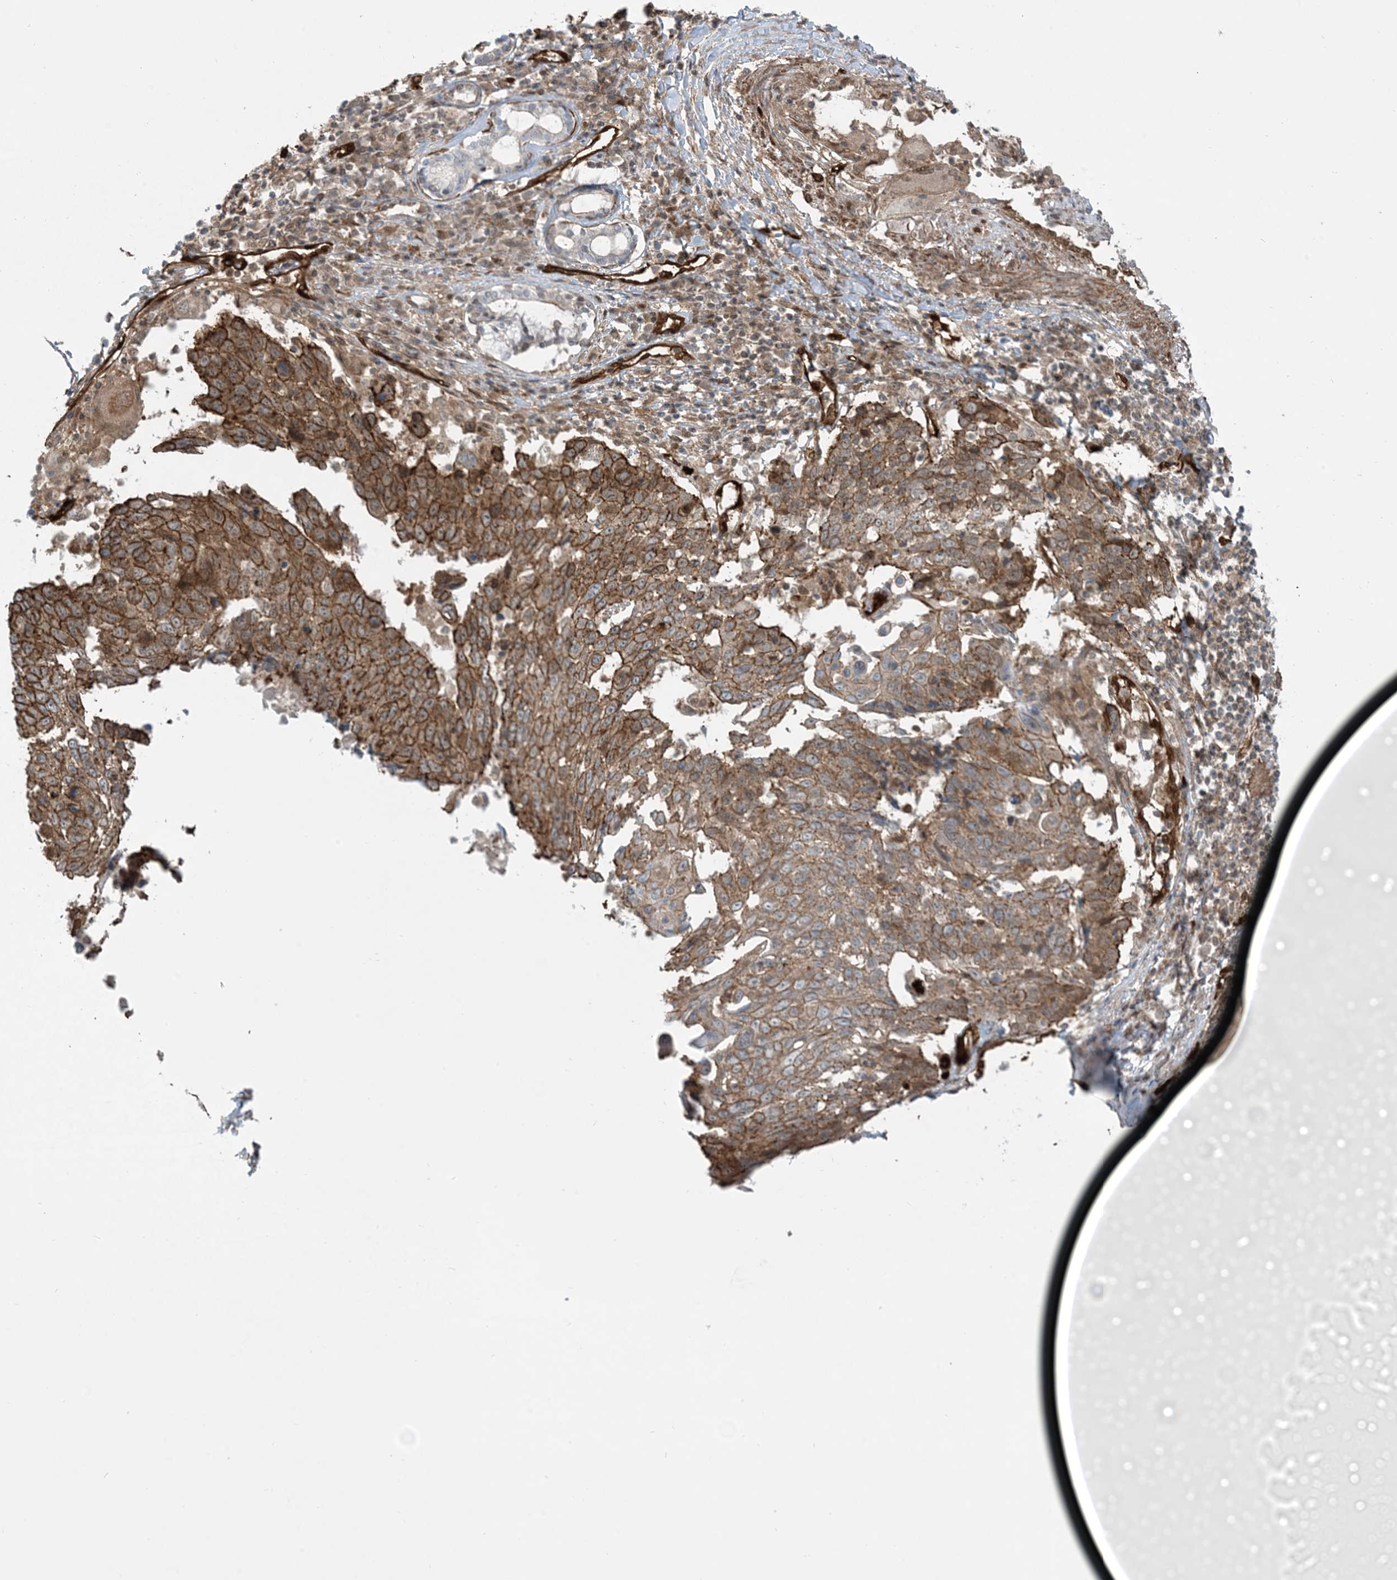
{"staining": {"intensity": "strong", "quantity": ">75%", "location": "cytoplasmic/membranous"}, "tissue": "lung cancer", "cell_type": "Tumor cells", "image_type": "cancer", "snomed": [{"axis": "morphology", "description": "Squamous cell carcinoma, NOS"}, {"axis": "topography", "description": "Lung"}], "caption": "Lung cancer stained with immunohistochemistry (IHC) exhibits strong cytoplasmic/membranous staining in approximately >75% of tumor cells.", "gene": "PPM1F", "patient": {"sex": "male", "age": 66}}